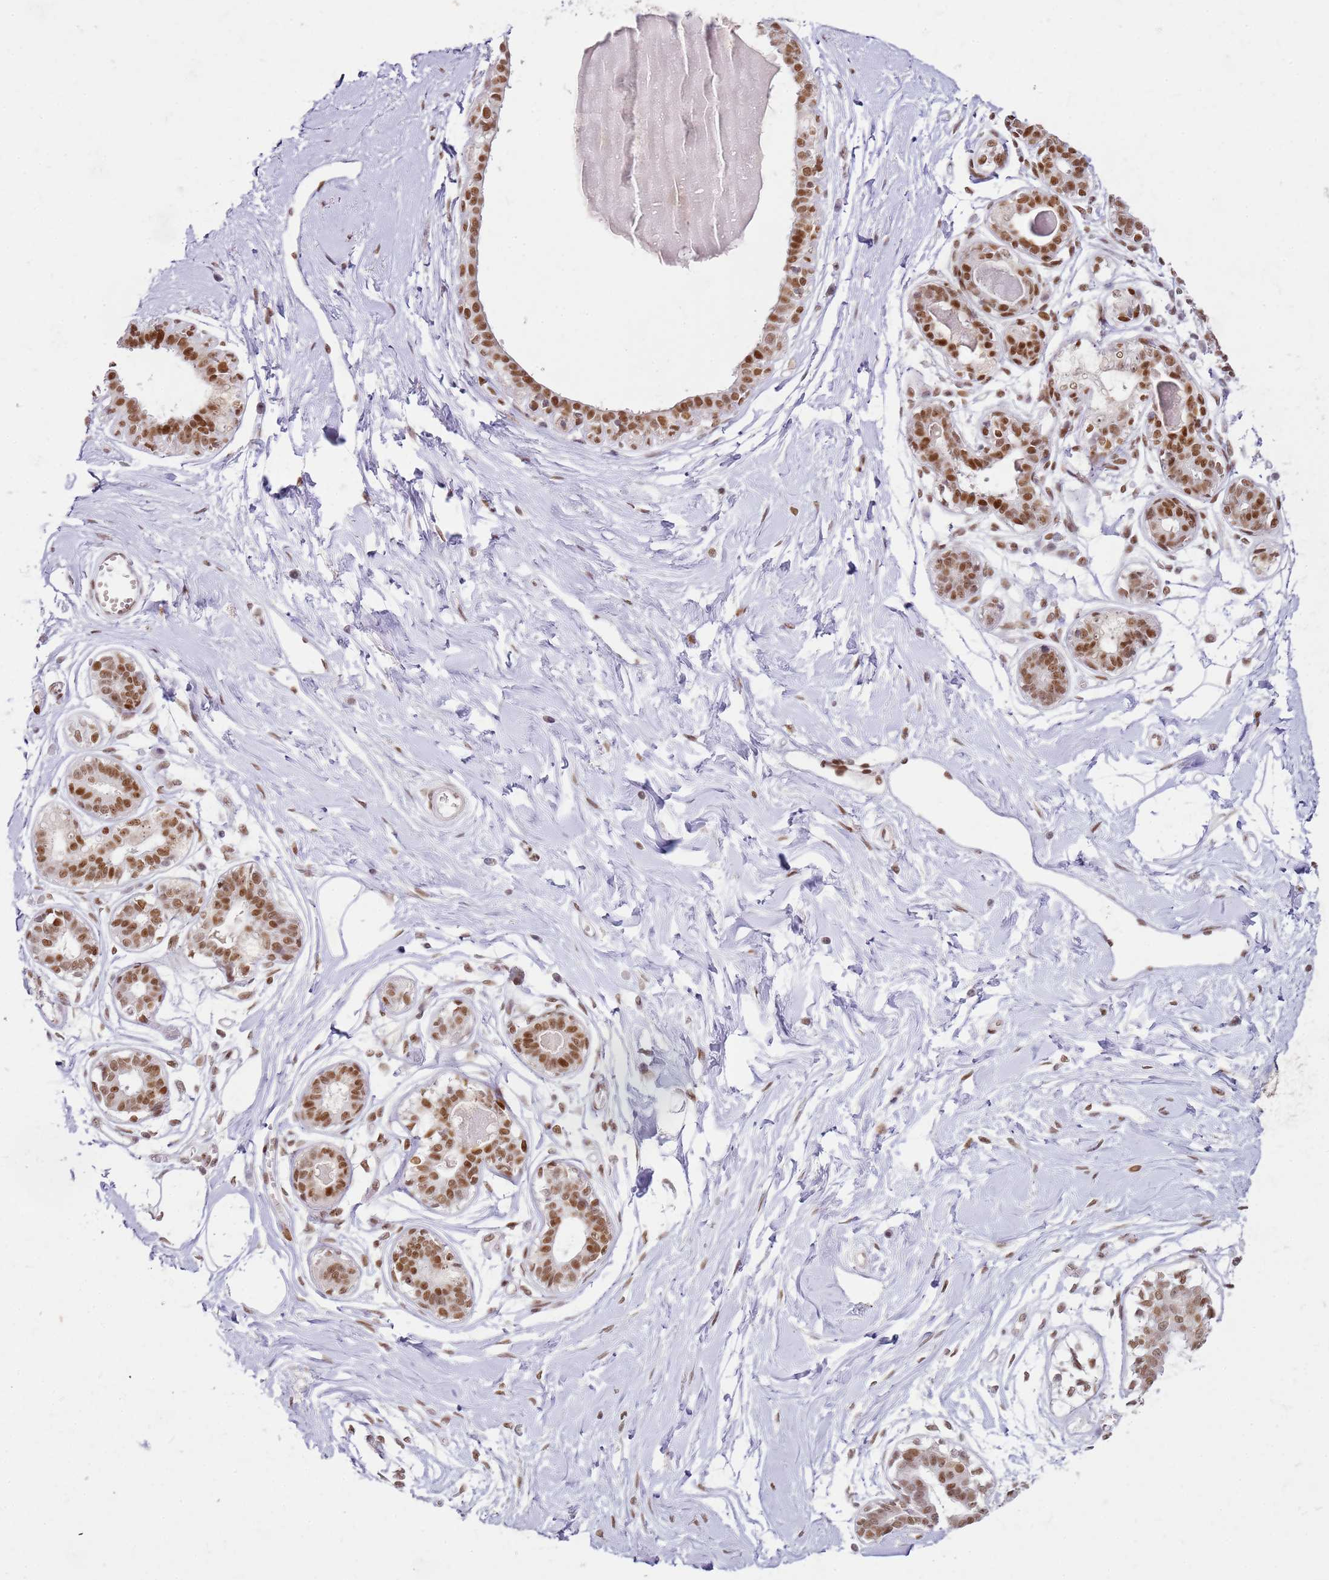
{"staining": {"intensity": "negative", "quantity": "none", "location": "none"}, "tissue": "breast", "cell_type": "Adipocytes", "image_type": "normal", "snomed": [{"axis": "morphology", "description": "Normal tissue, NOS"}, {"axis": "topography", "description": "Breast"}], "caption": "This is an immunohistochemistry (IHC) micrograph of normal breast. There is no staining in adipocytes.", "gene": "PHC2", "patient": {"sex": "female", "age": 45}}